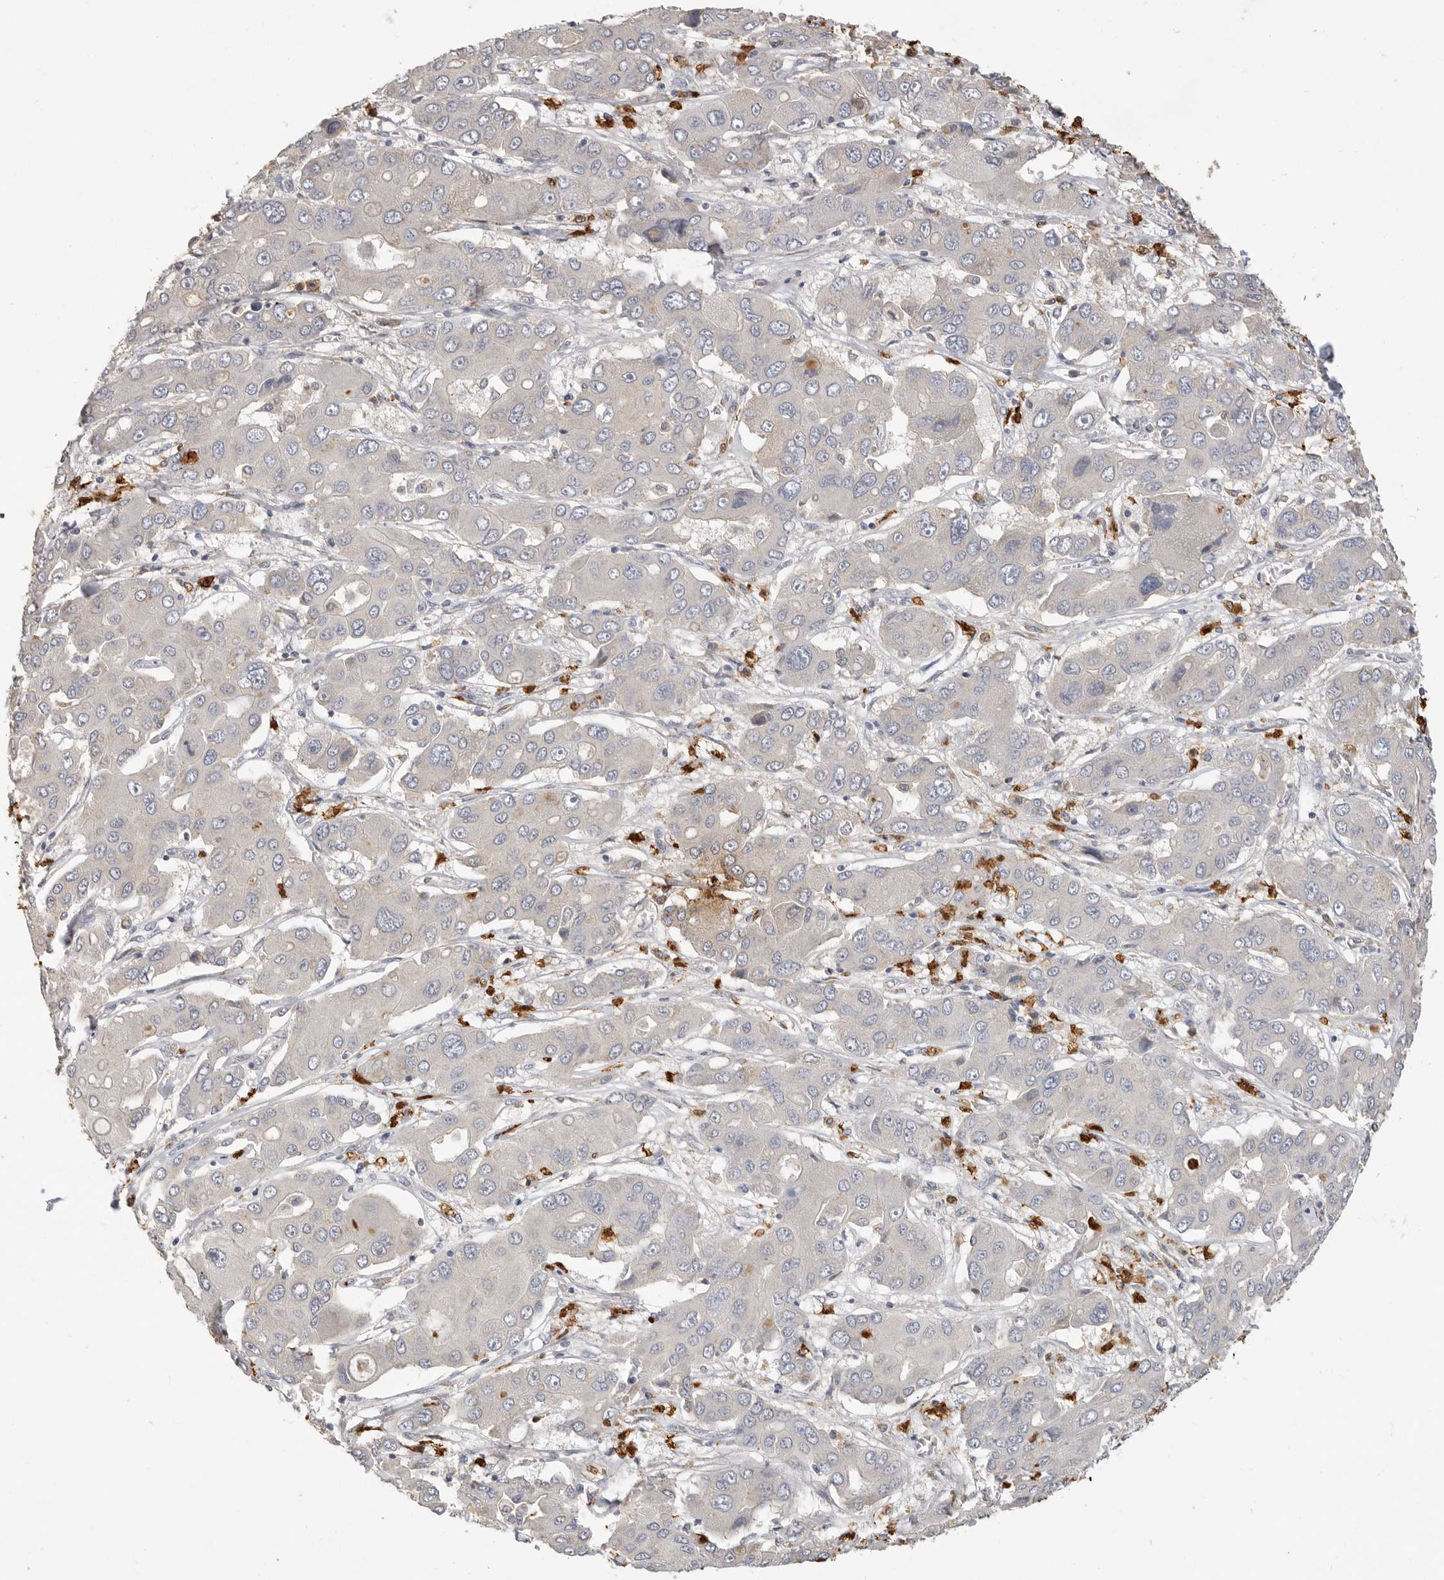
{"staining": {"intensity": "negative", "quantity": "none", "location": "none"}, "tissue": "liver cancer", "cell_type": "Tumor cells", "image_type": "cancer", "snomed": [{"axis": "morphology", "description": "Cholangiocarcinoma"}, {"axis": "topography", "description": "Liver"}], "caption": "DAB immunohistochemical staining of liver cancer (cholangiocarcinoma) demonstrates no significant expression in tumor cells. The staining was performed using DAB to visualize the protein expression in brown, while the nuclei were stained in blue with hematoxylin (Magnification: 20x).", "gene": "LTBR", "patient": {"sex": "male", "age": 67}}